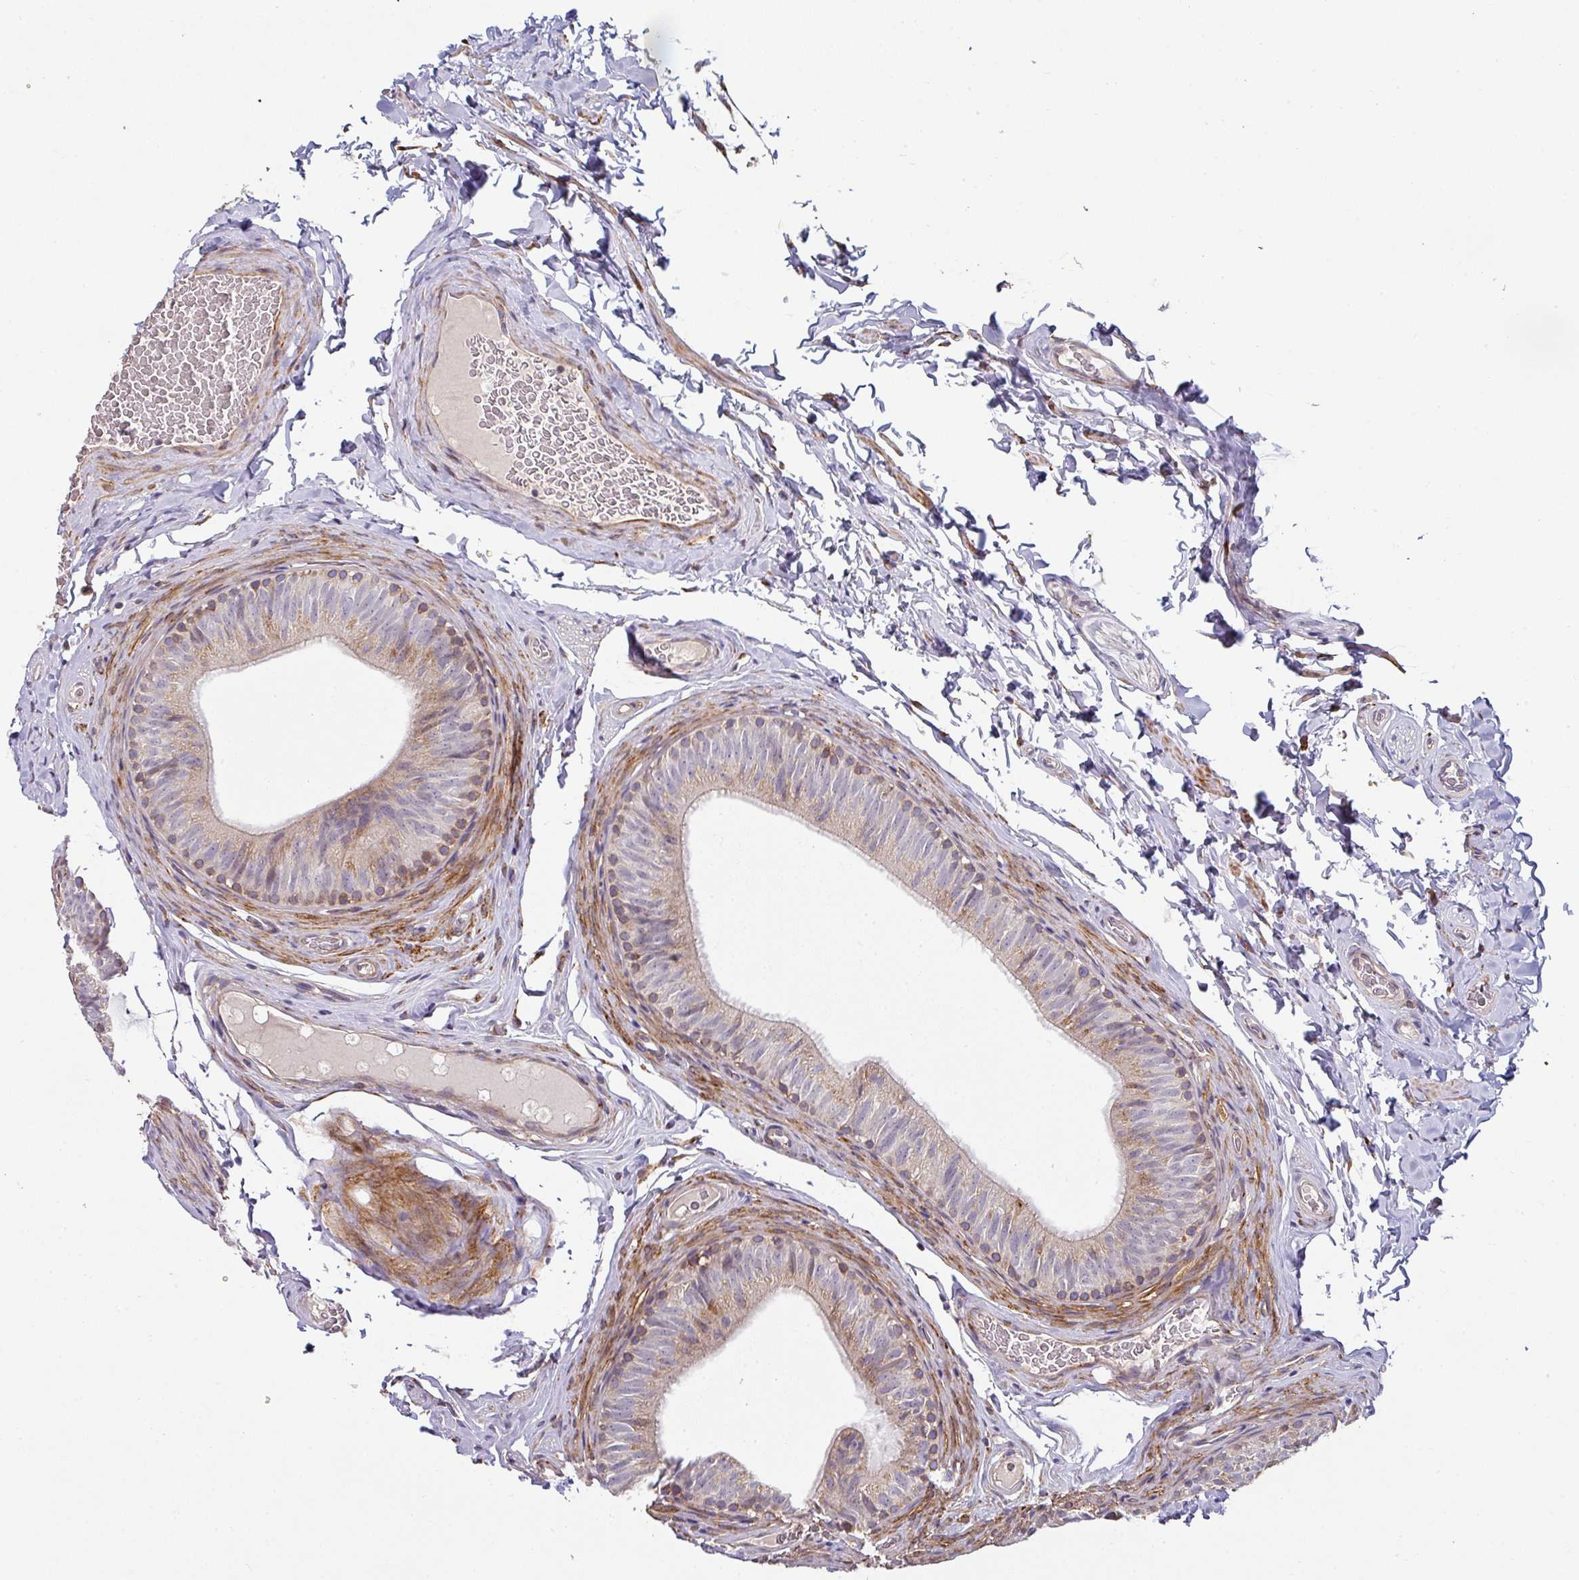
{"staining": {"intensity": "moderate", "quantity": "25%-75%", "location": "cytoplasmic/membranous"}, "tissue": "epididymis", "cell_type": "Glandular cells", "image_type": "normal", "snomed": [{"axis": "morphology", "description": "Normal tissue, NOS"}, {"axis": "topography", "description": "Epididymis"}], "caption": "Immunohistochemistry (IHC) histopathology image of normal epididymis: epididymis stained using immunohistochemistry demonstrates medium levels of moderate protein expression localized specifically in the cytoplasmic/membranous of glandular cells, appearing as a cytoplasmic/membranous brown color.", "gene": "ZNF268", "patient": {"sex": "male", "age": 34}}